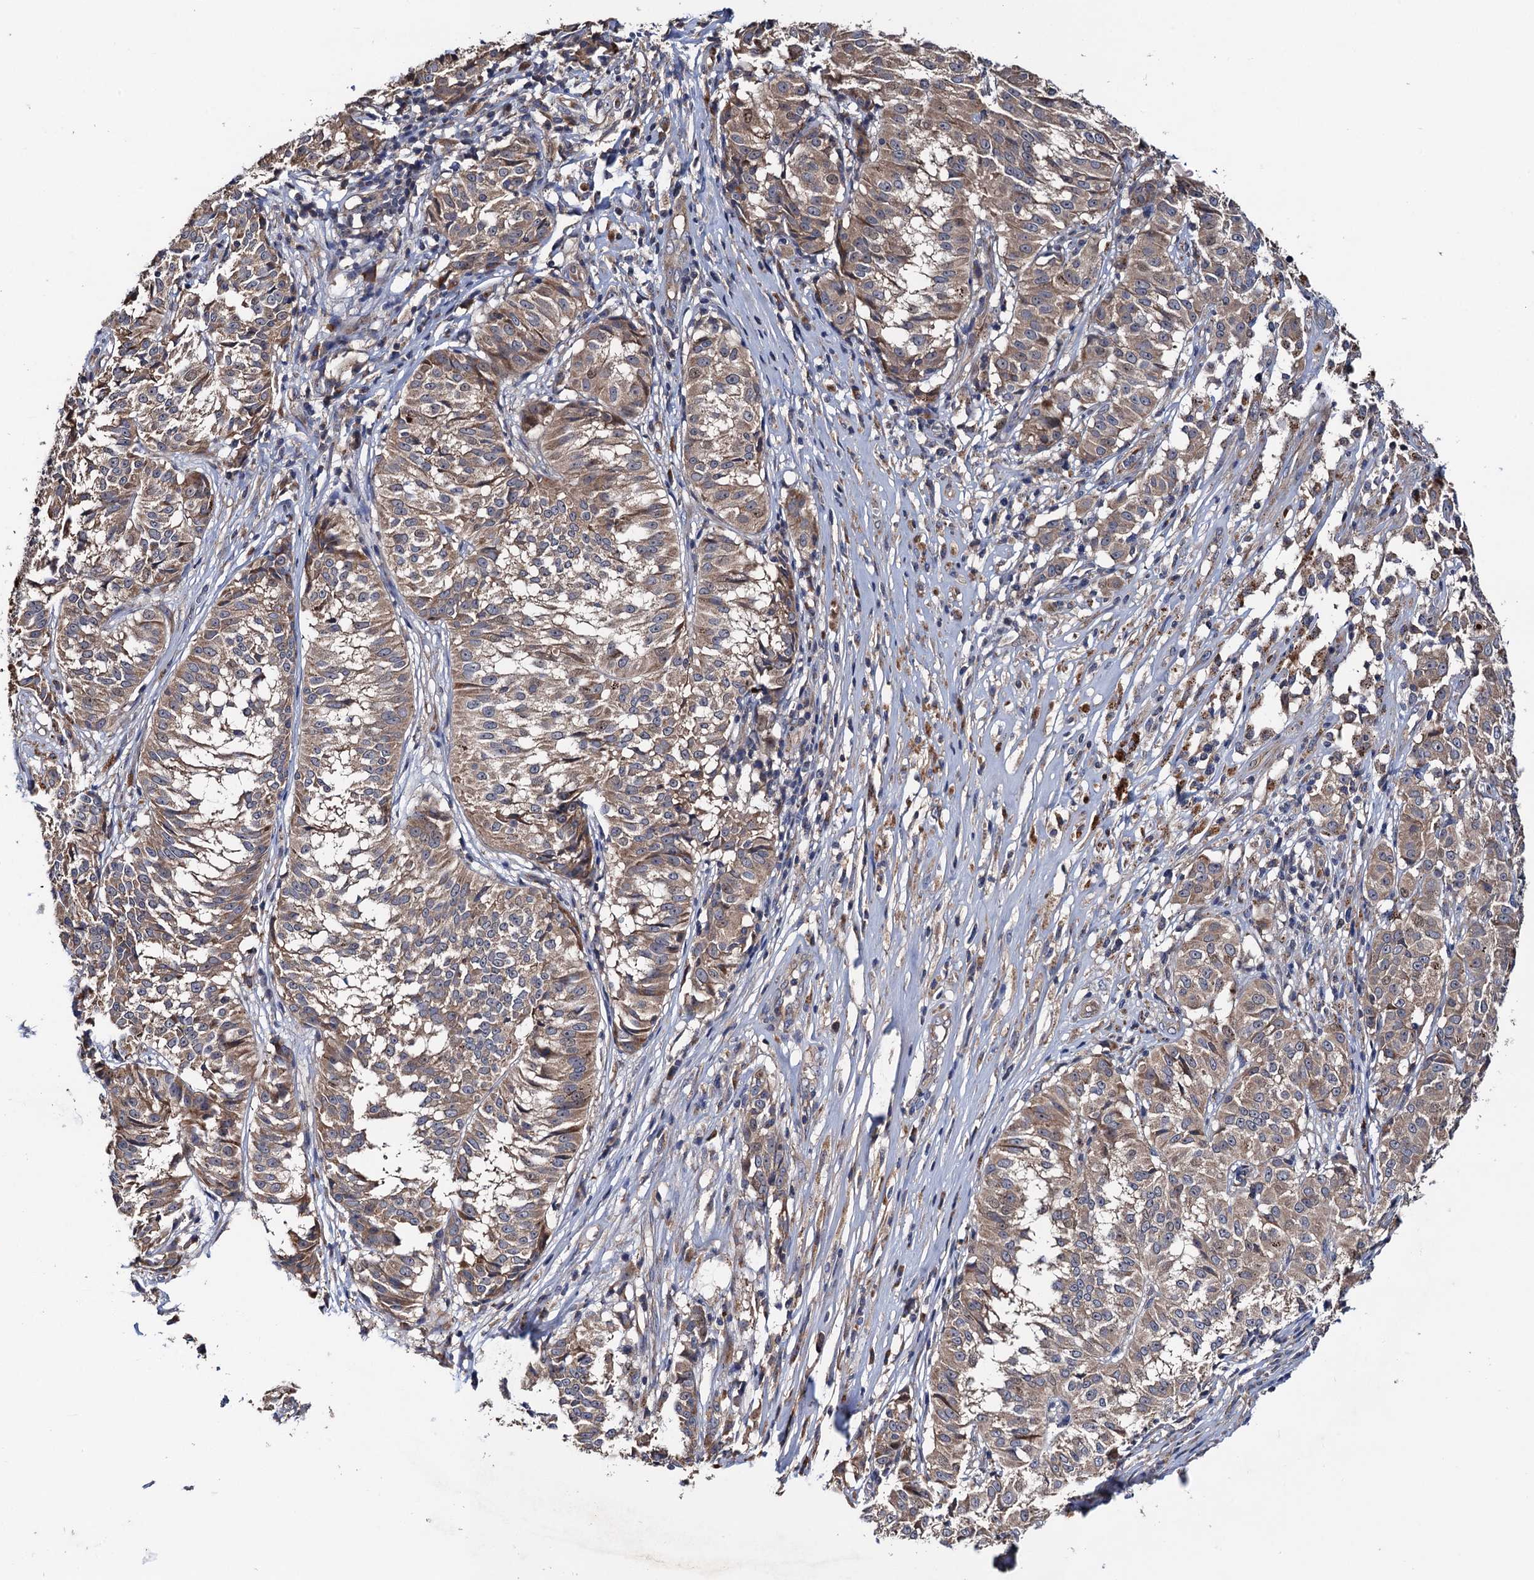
{"staining": {"intensity": "weak", "quantity": ">75%", "location": "cytoplasmic/membranous"}, "tissue": "melanoma", "cell_type": "Tumor cells", "image_type": "cancer", "snomed": [{"axis": "morphology", "description": "Malignant melanoma, NOS"}, {"axis": "topography", "description": "Skin"}], "caption": "Immunohistochemistry (IHC) micrograph of neoplastic tissue: malignant melanoma stained using immunohistochemistry displays low levels of weak protein expression localized specifically in the cytoplasmic/membranous of tumor cells, appearing as a cytoplasmic/membranous brown color.", "gene": "TRMT112", "patient": {"sex": "female", "age": 72}}